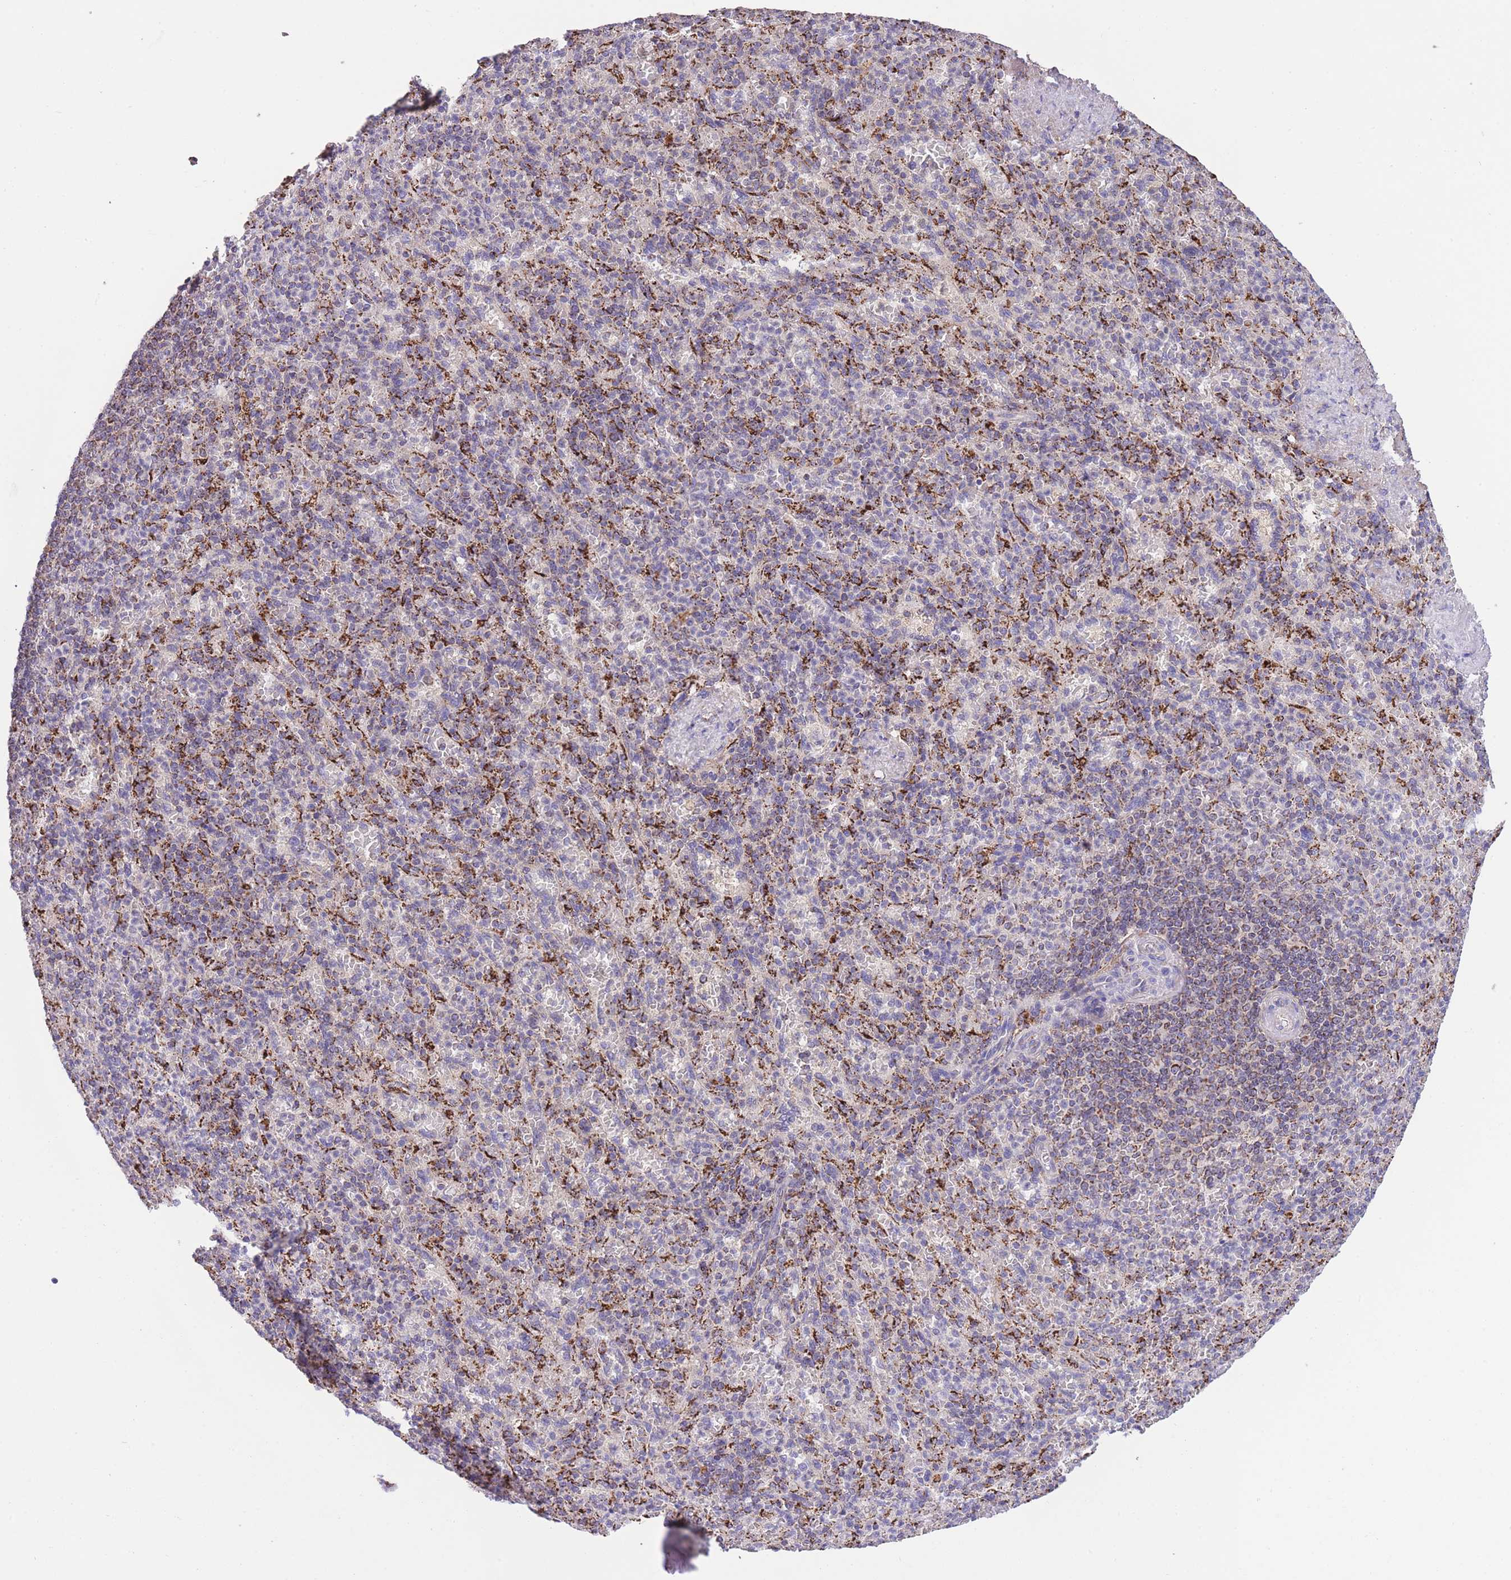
{"staining": {"intensity": "strong", "quantity": "25%-75%", "location": "cytoplasmic/membranous"}, "tissue": "spleen", "cell_type": "Cells in red pulp", "image_type": "normal", "snomed": [{"axis": "morphology", "description": "Normal tissue, NOS"}, {"axis": "topography", "description": "Spleen"}], "caption": "This photomicrograph shows immunohistochemistry staining of unremarkable spleen, with high strong cytoplasmic/membranous staining in approximately 25%-75% of cells in red pulp.", "gene": "ST3GAL3", "patient": {"sex": "female", "age": 74}}